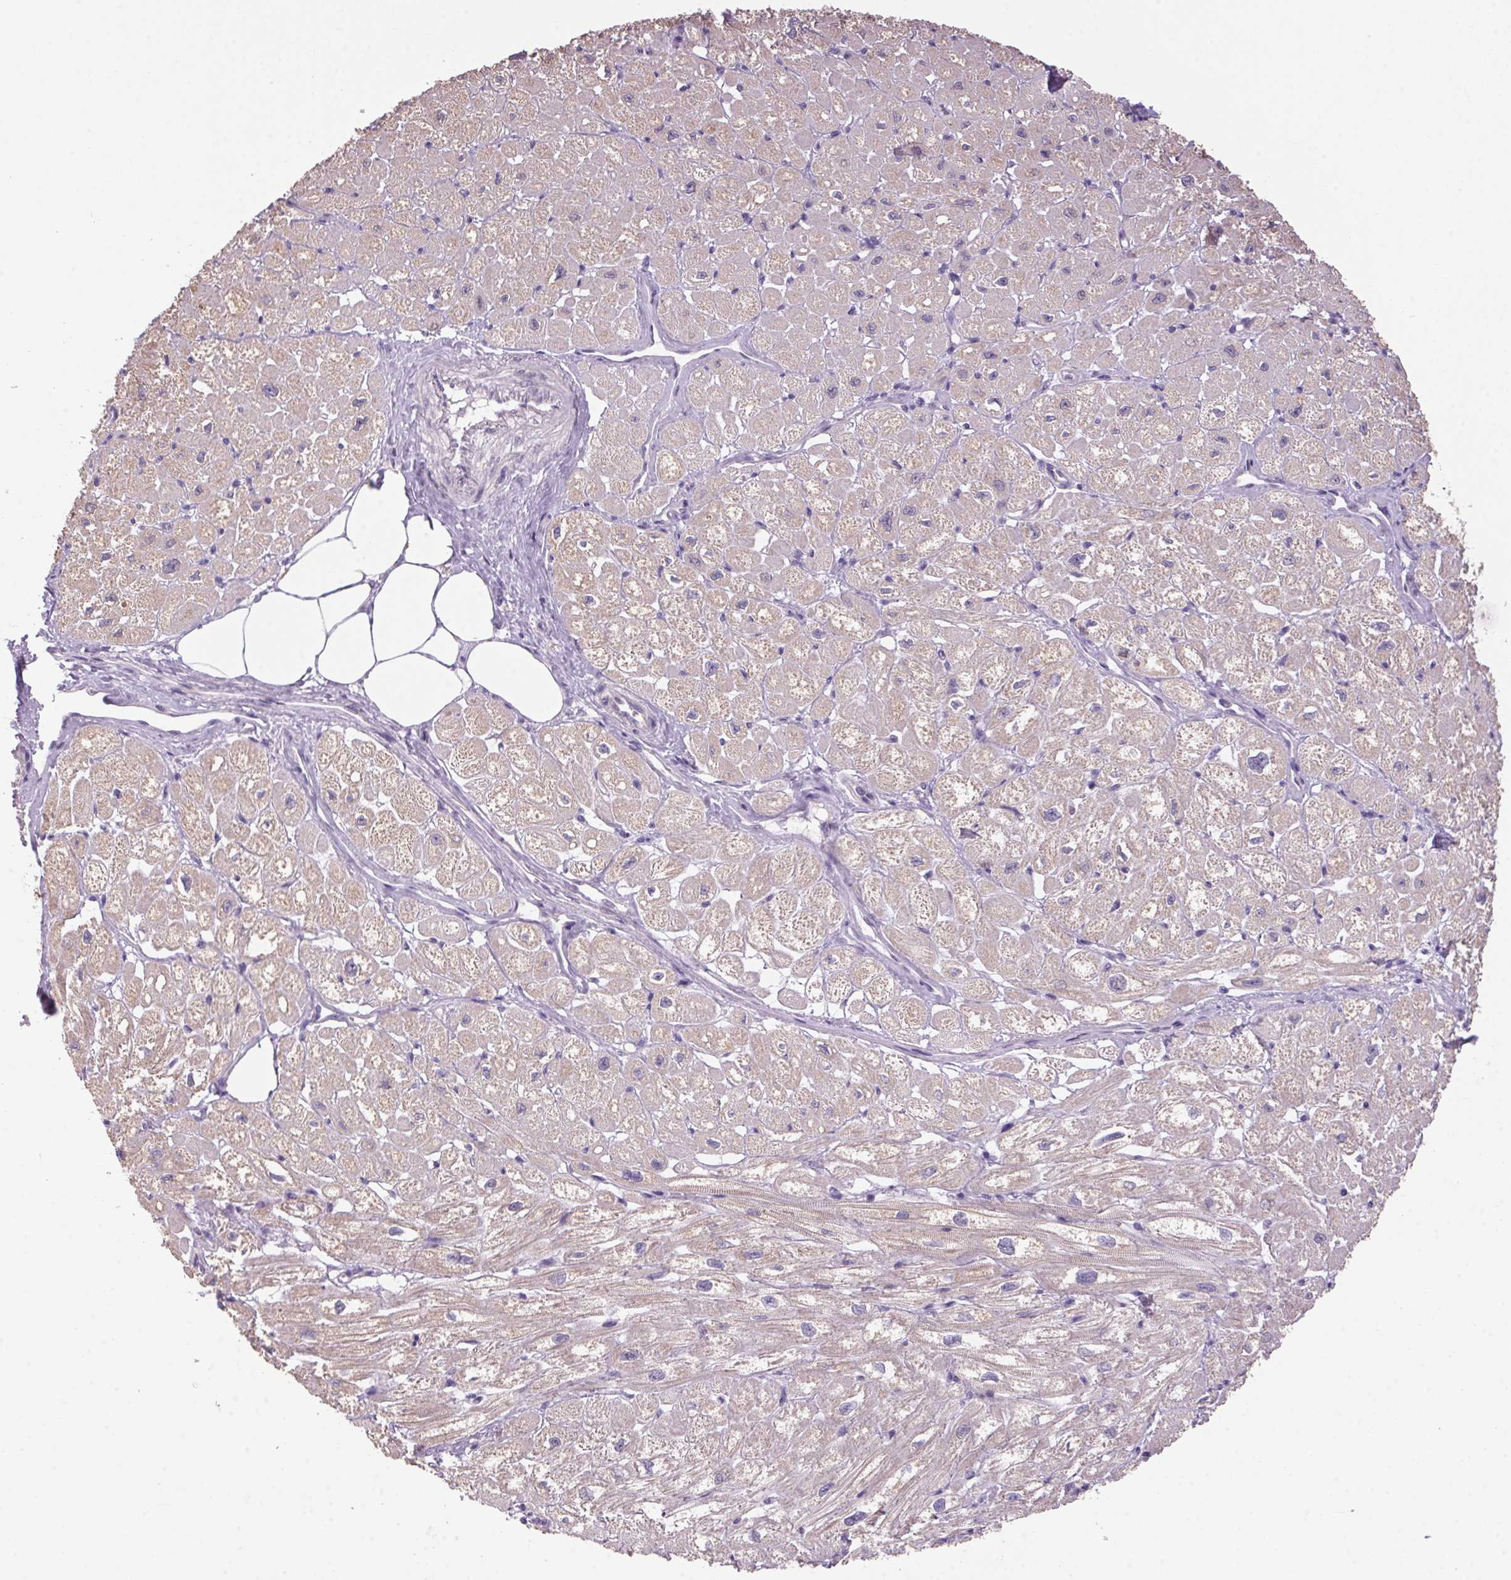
{"staining": {"intensity": "weak", "quantity": "25%-75%", "location": "cytoplasmic/membranous"}, "tissue": "heart muscle", "cell_type": "Cardiomyocytes", "image_type": "normal", "snomed": [{"axis": "morphology", "description": "Normal tissue, NOS"}, {"axis": "topography", "description": "Heart"}], "caption": "Weak cytoplasmic/membranous positivity for a protein is present in about 25%-75% of cardiomyocytes of normal heart muscle using immunohistochemistry.", "gene": "VWA3B", "patient": {"sex": "female", "age": 62}}